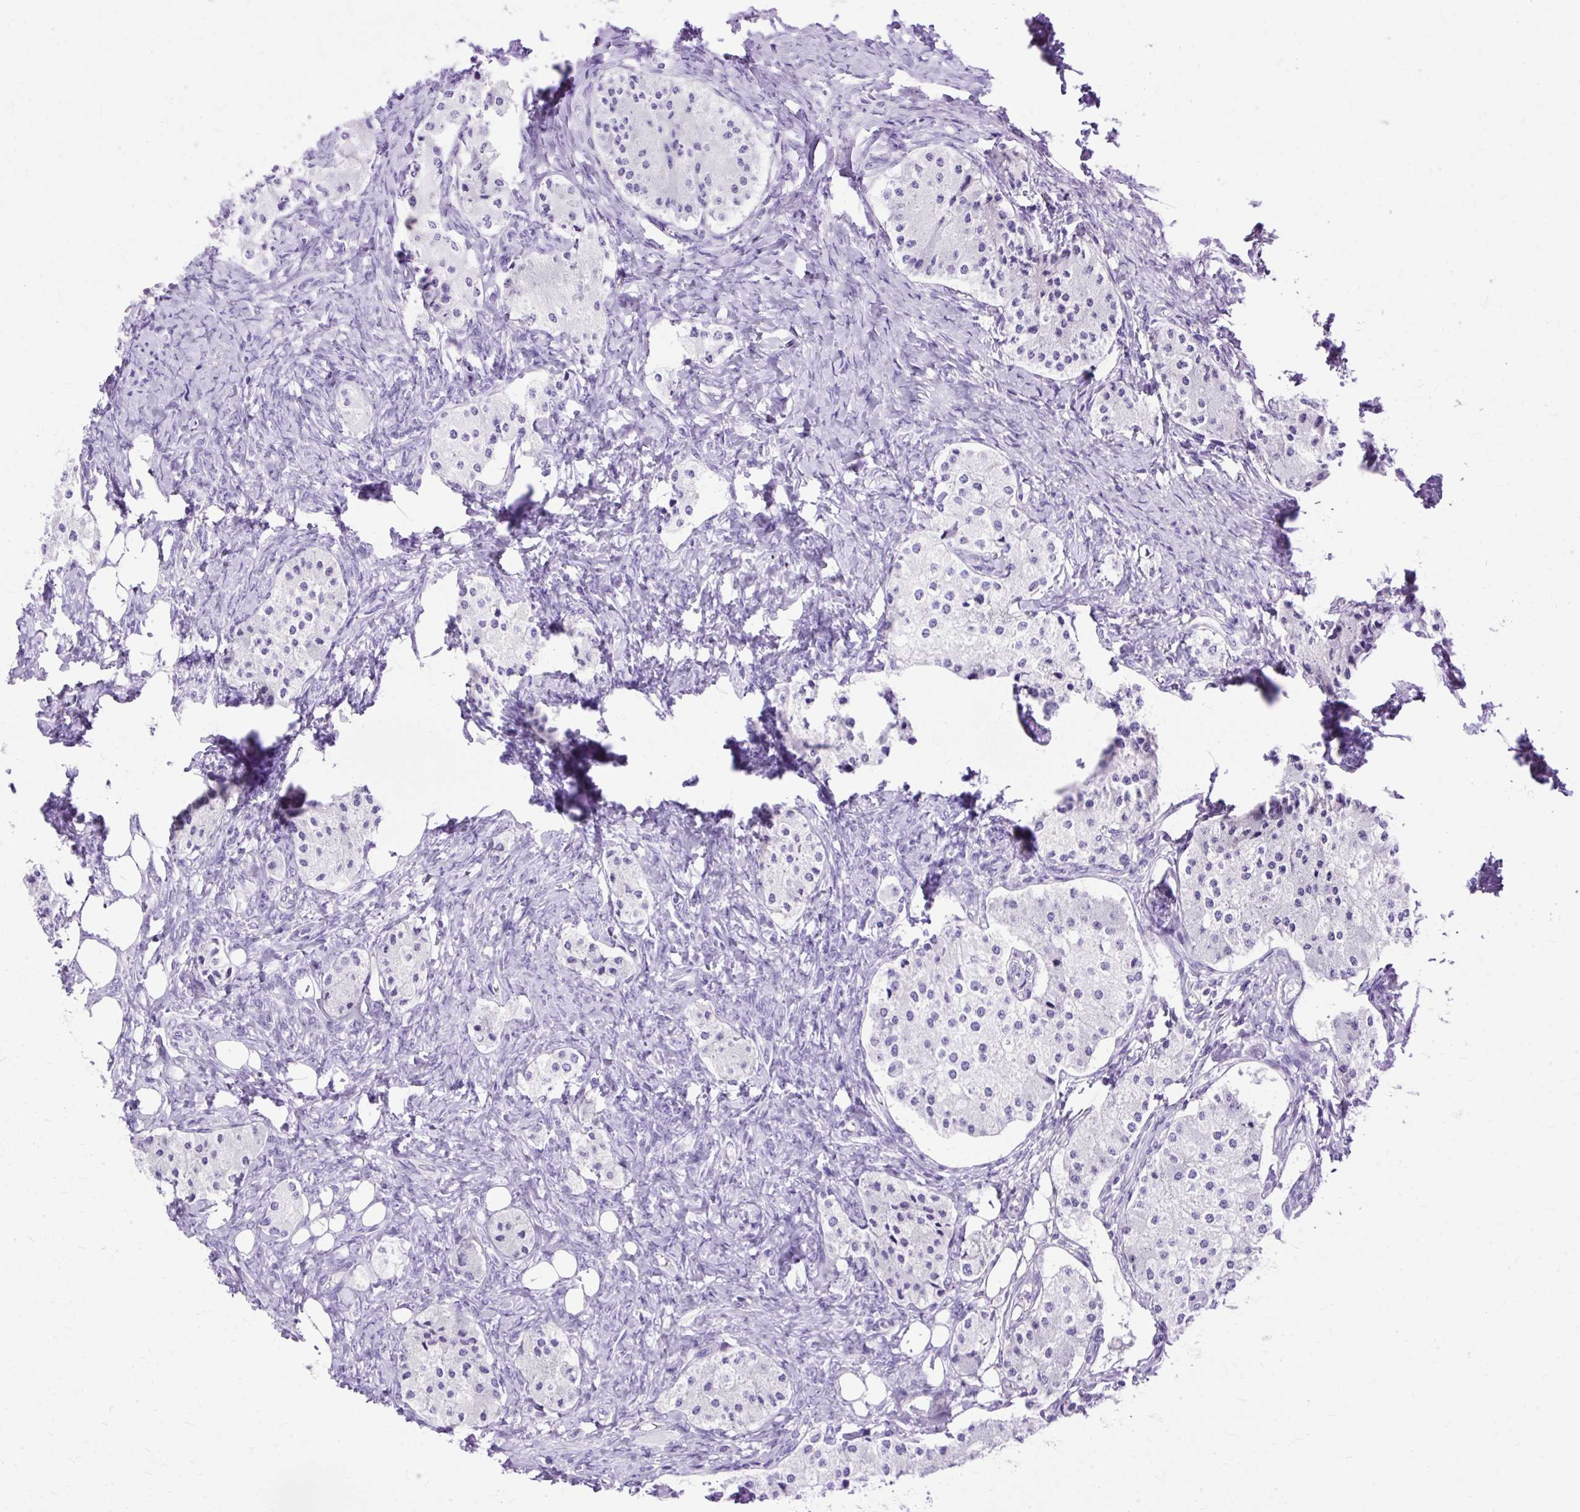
{"staining": {"intensity": "negative", "quantity": "none", "location": "none"}, "tissue": "carcinoid", "cell_type": "Tumor cells", "image_type": "cancer", "snomed": [{"axis": "morphology", "description": "Carcinoid, malignant, NOS"}, {"axis": "topography", "description": "Colon"}], "caption": "Protein analysis of carcinoid exhibits no significant expression in tumor cells.", "gene": "SLC8A2", "patient": {"sex": "female", "age": 52}}